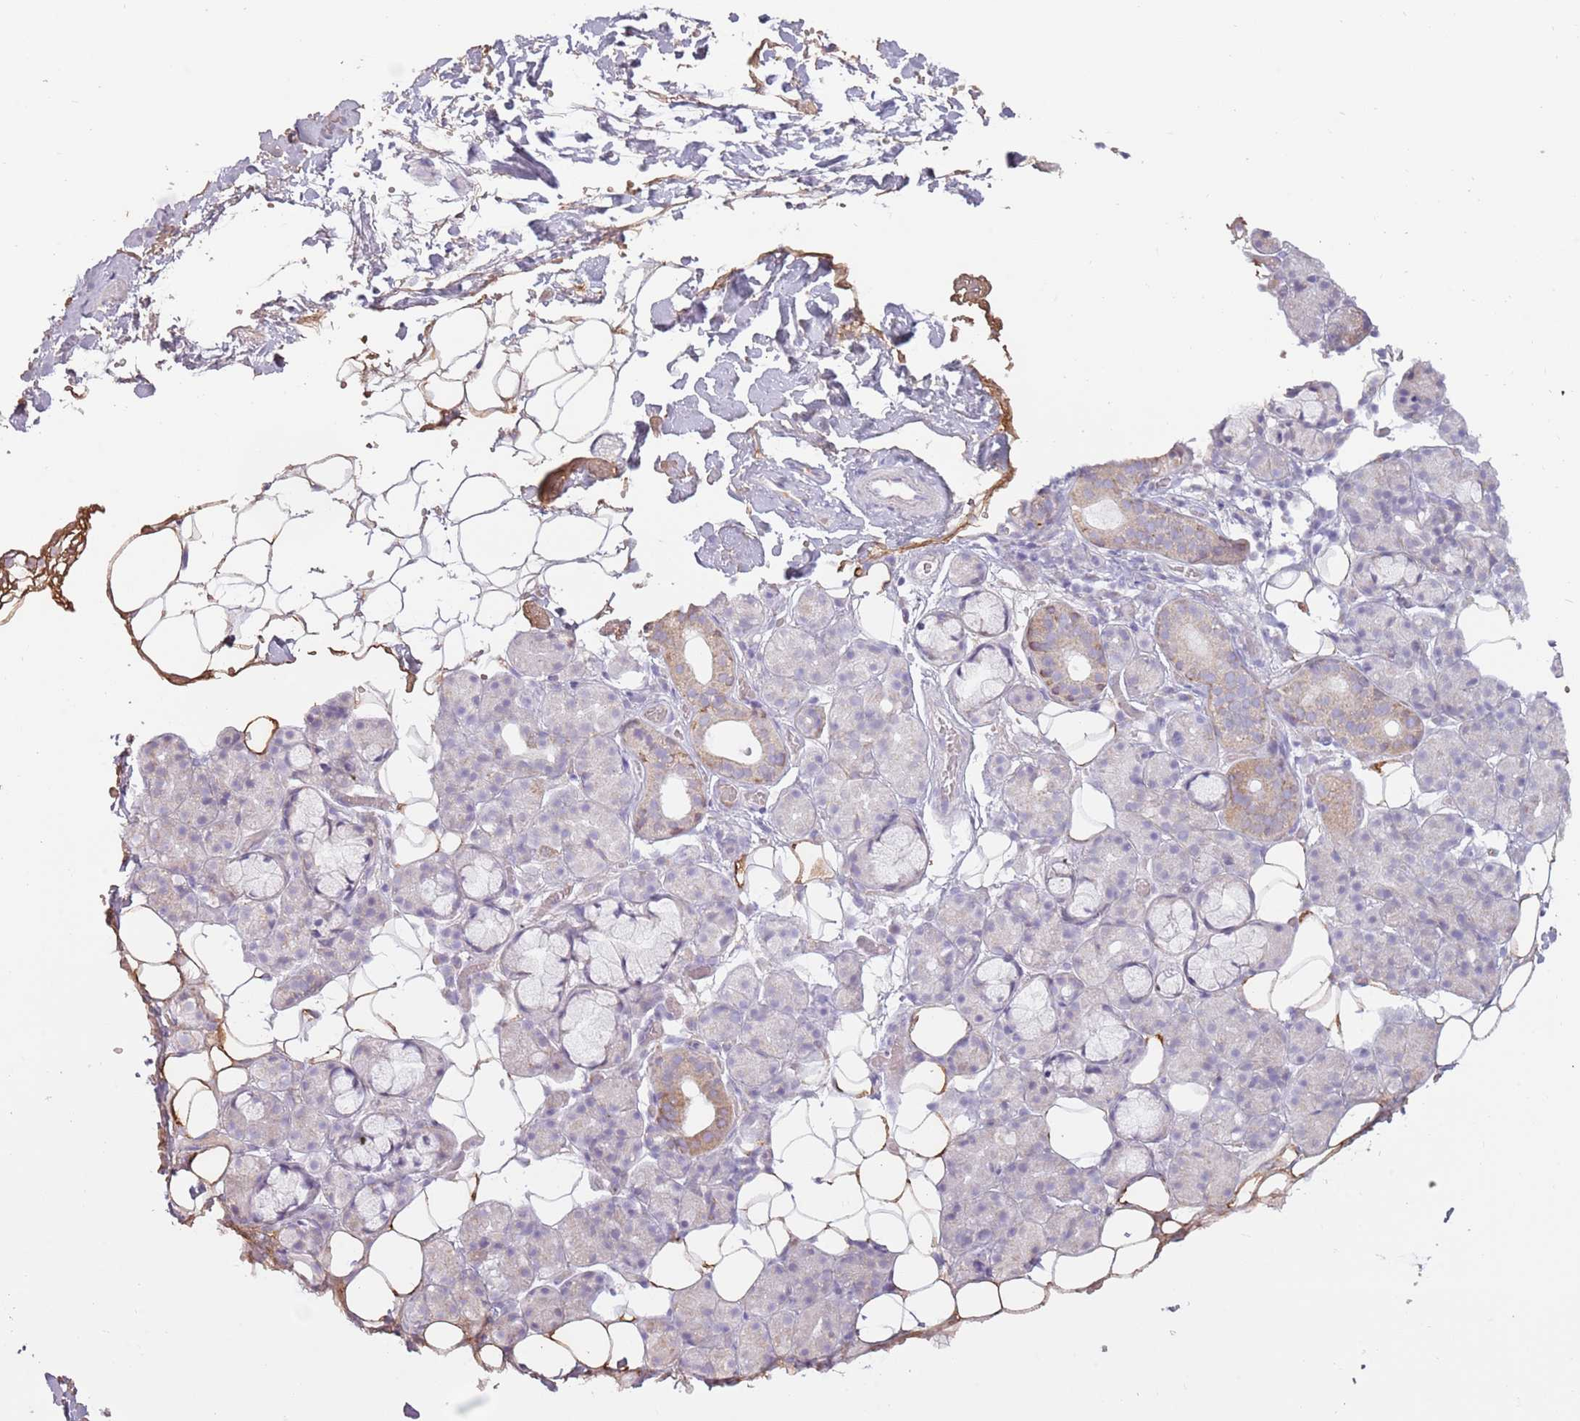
{"staining": {"intensity": "moderate", "quantity": "<25%", "location": "cytoplasmic/membranous"}, "tissue": "salivary gland", "cell_type": "Glandular cells", "image_type": "normal", "snomed": [{"axis": "morphology", "description": "Normal tissue, NOS"}, {"axis": "topography", "description": "Salivary gland"}], "caption": "Moderate cytoplasmic/membranous protein expression is appreciated in approximately <25% of glandular cells in salivary gland.", "gene": "SYS1", "patient": {"sex": "male", "age": 63}}